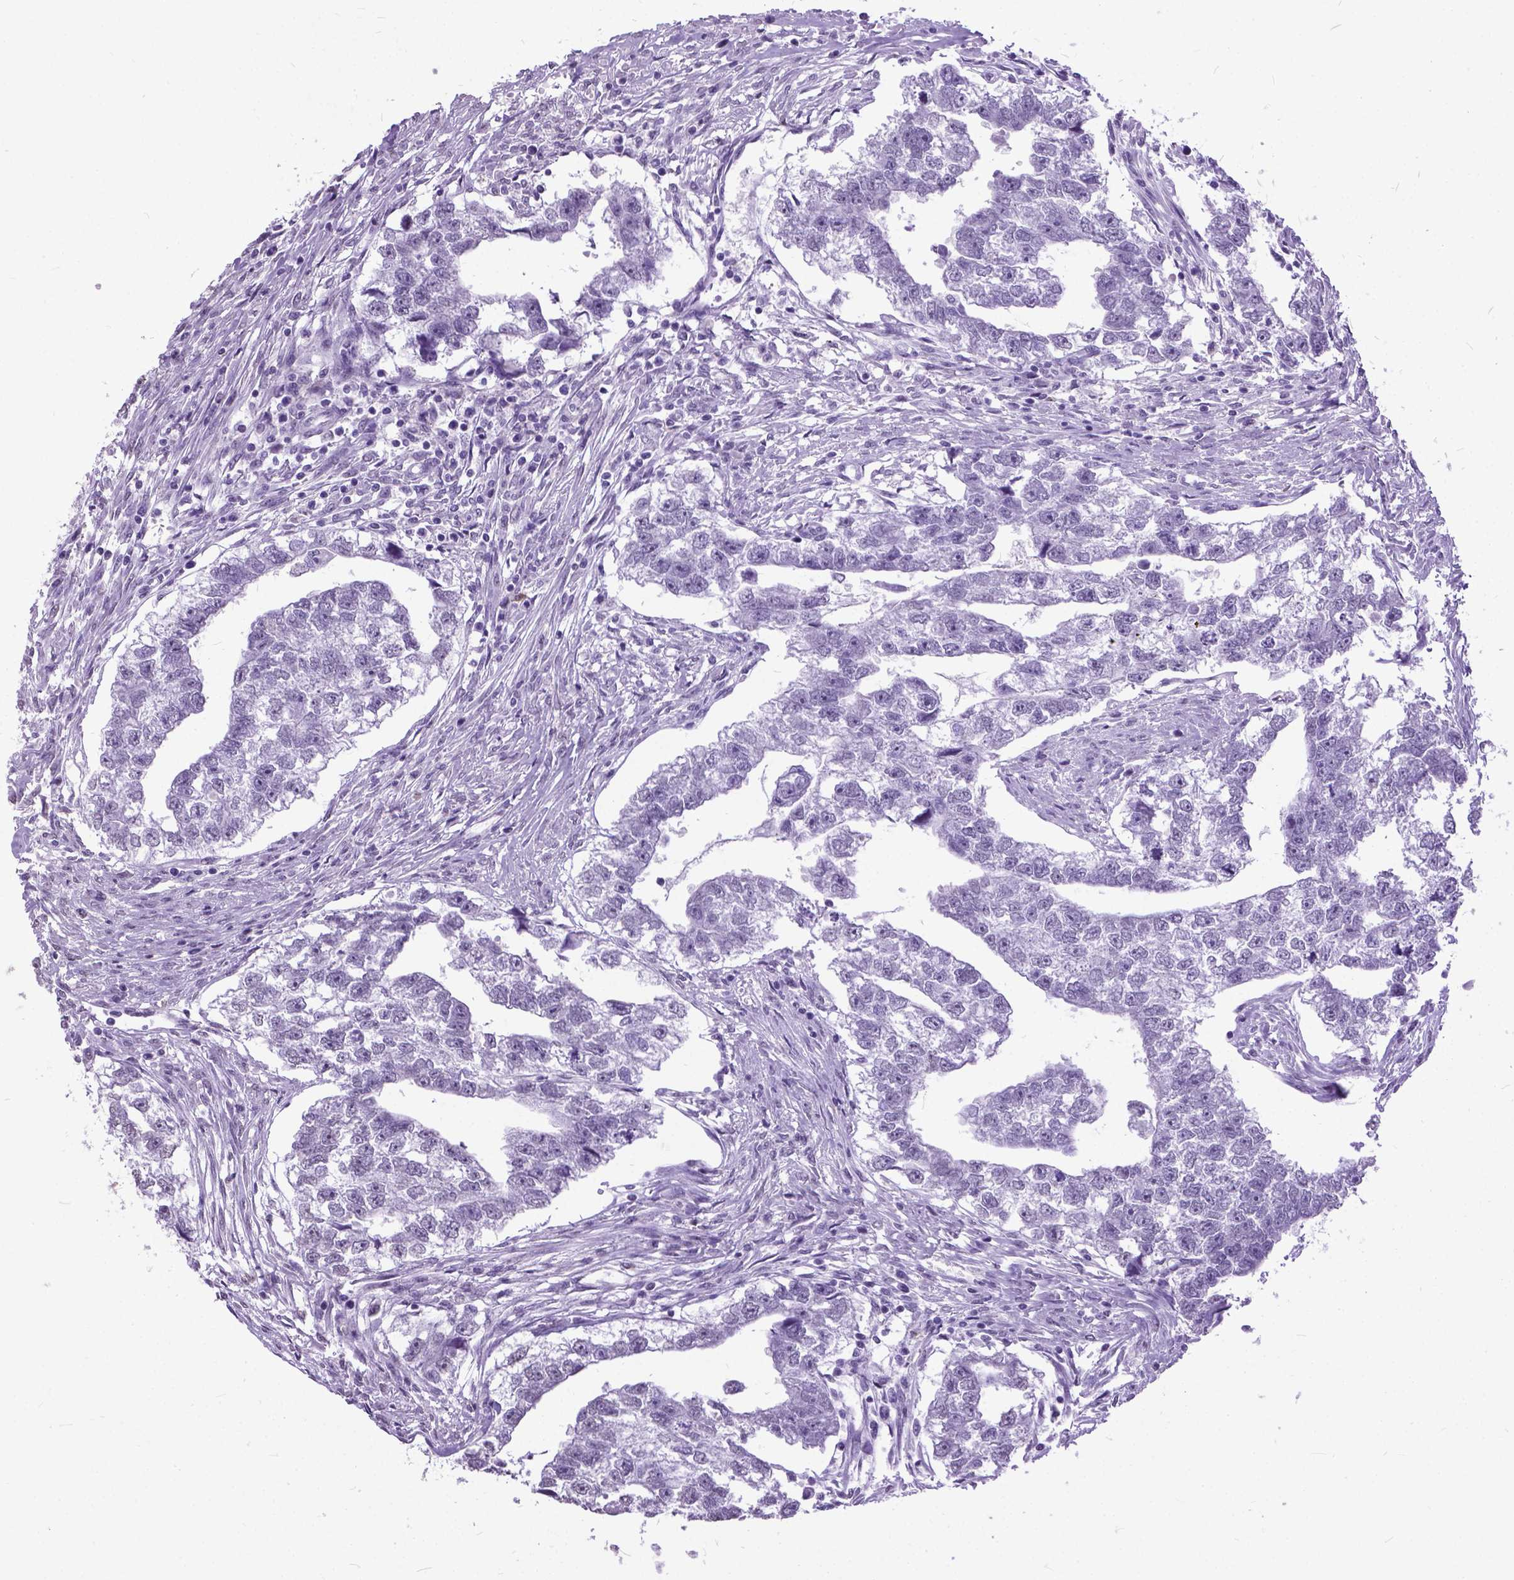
{"staining": {"intensity": "negative", "quantity": "none", "location": "none"}, "tissue": "testis cancer", "cell_type": "Tumor cells", "image_type": "cancer", "snomed": [{"axis": "morphology", "description": "Carcinoma, Embryonal, NOS"}, {"axis": "morphology", "description": "Teratoma, malignant, NOS"}, {"axis": "topography", "description": "Testis"}], "caption": "An image of human testis cancer is negative for staining in tumor cells.", "gene": "MARCHF10", "patient": {"sex": "male", "age": 44}}